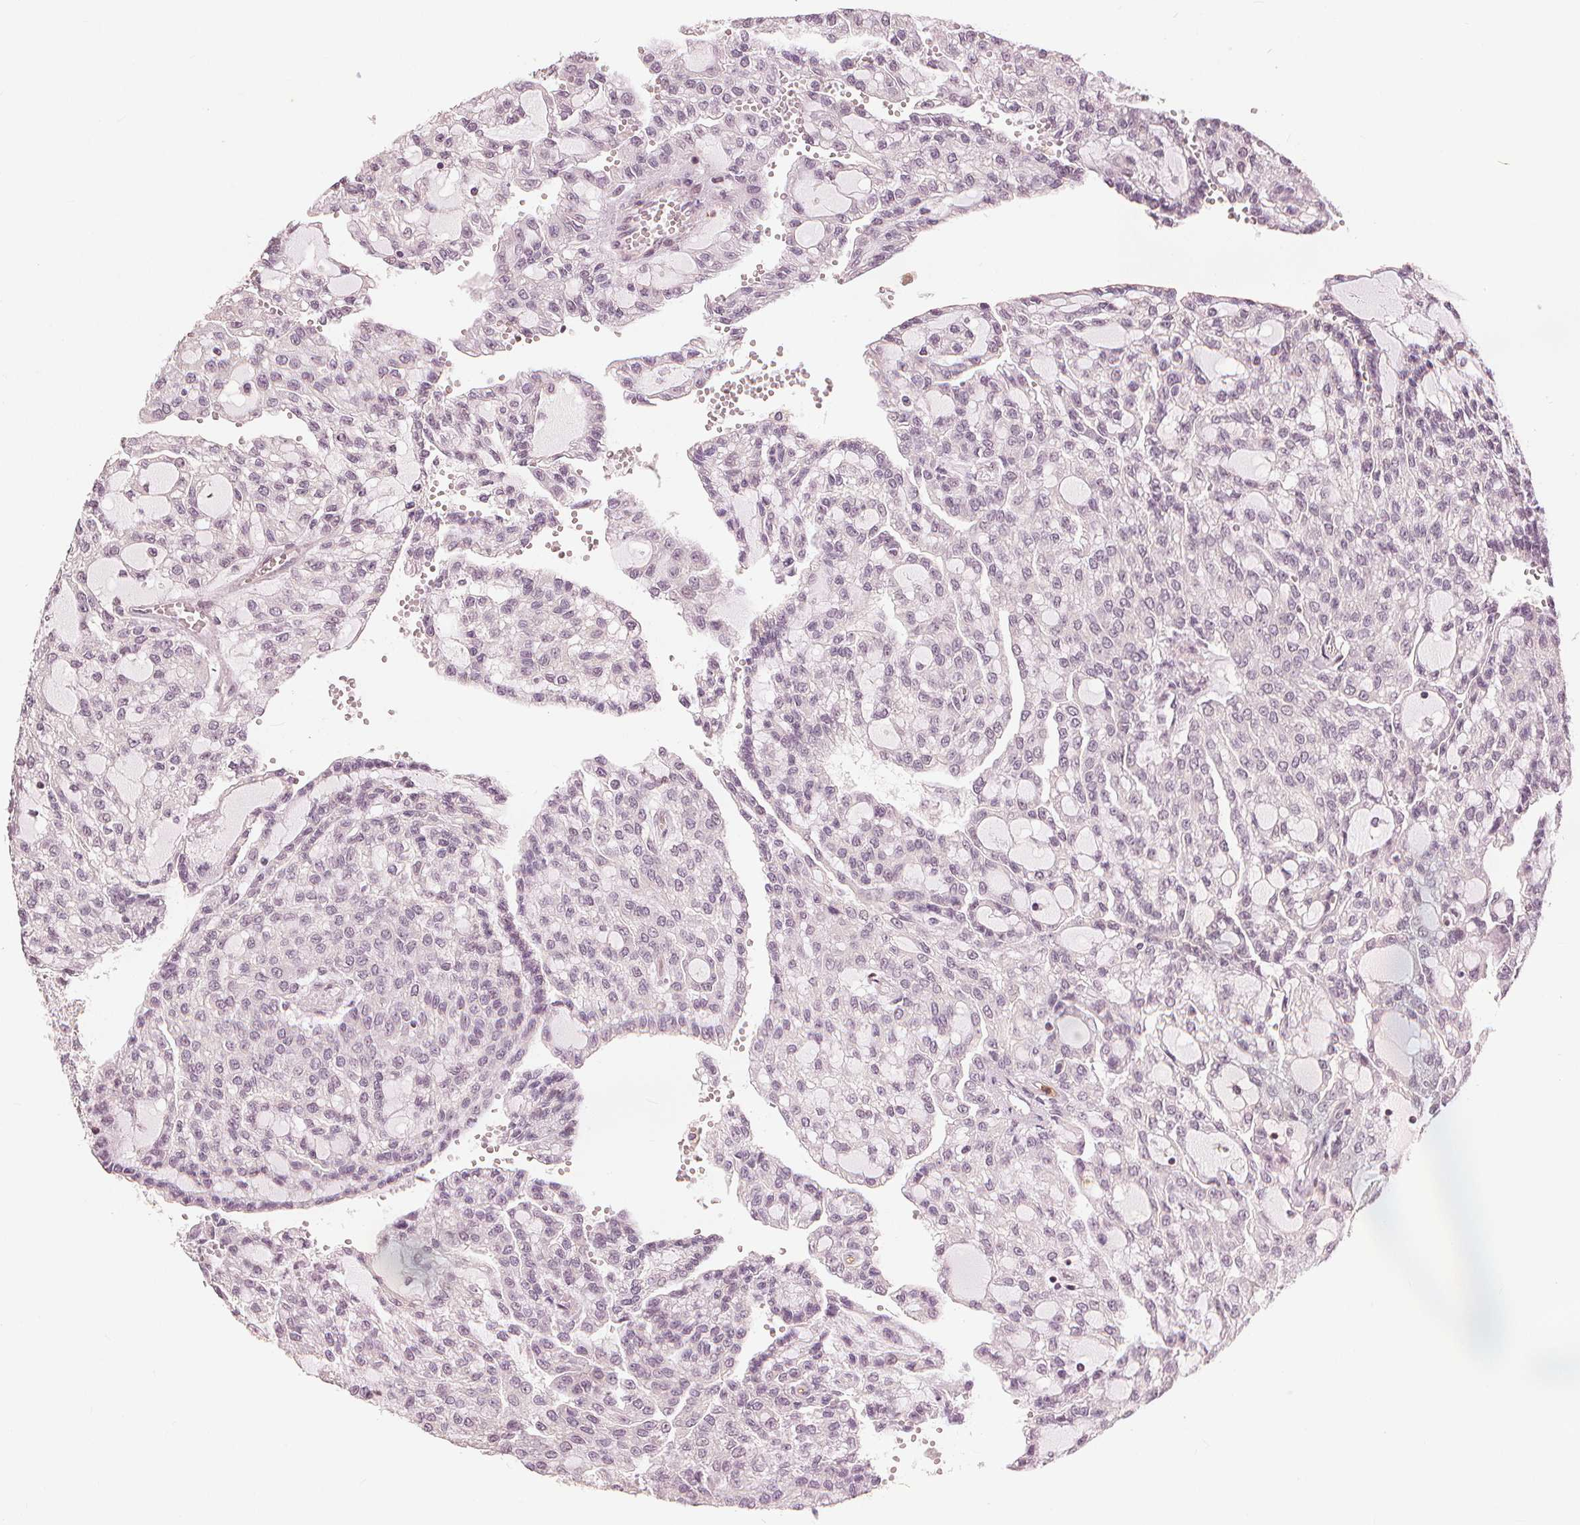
{"staining": {"intensity": "negative", "quantity": "none", "location": "none"}, "tissue": "renal cancer", "cell_type": "Tumor cells", "image_type": "cancer", "snomed": [{"axis": "morphology", "description": "Adenocarcinoma, NOS"}, {"axis": "topography", "description": "Kidney"}], "caption": "IHC histopathology image of human adenocarcinoma (renal) stained for a protein (brown), which demonstrates no positivity in tumor cells.", "gene": "SLC34A1", "patient": {"sex": "male", "age": 63}}